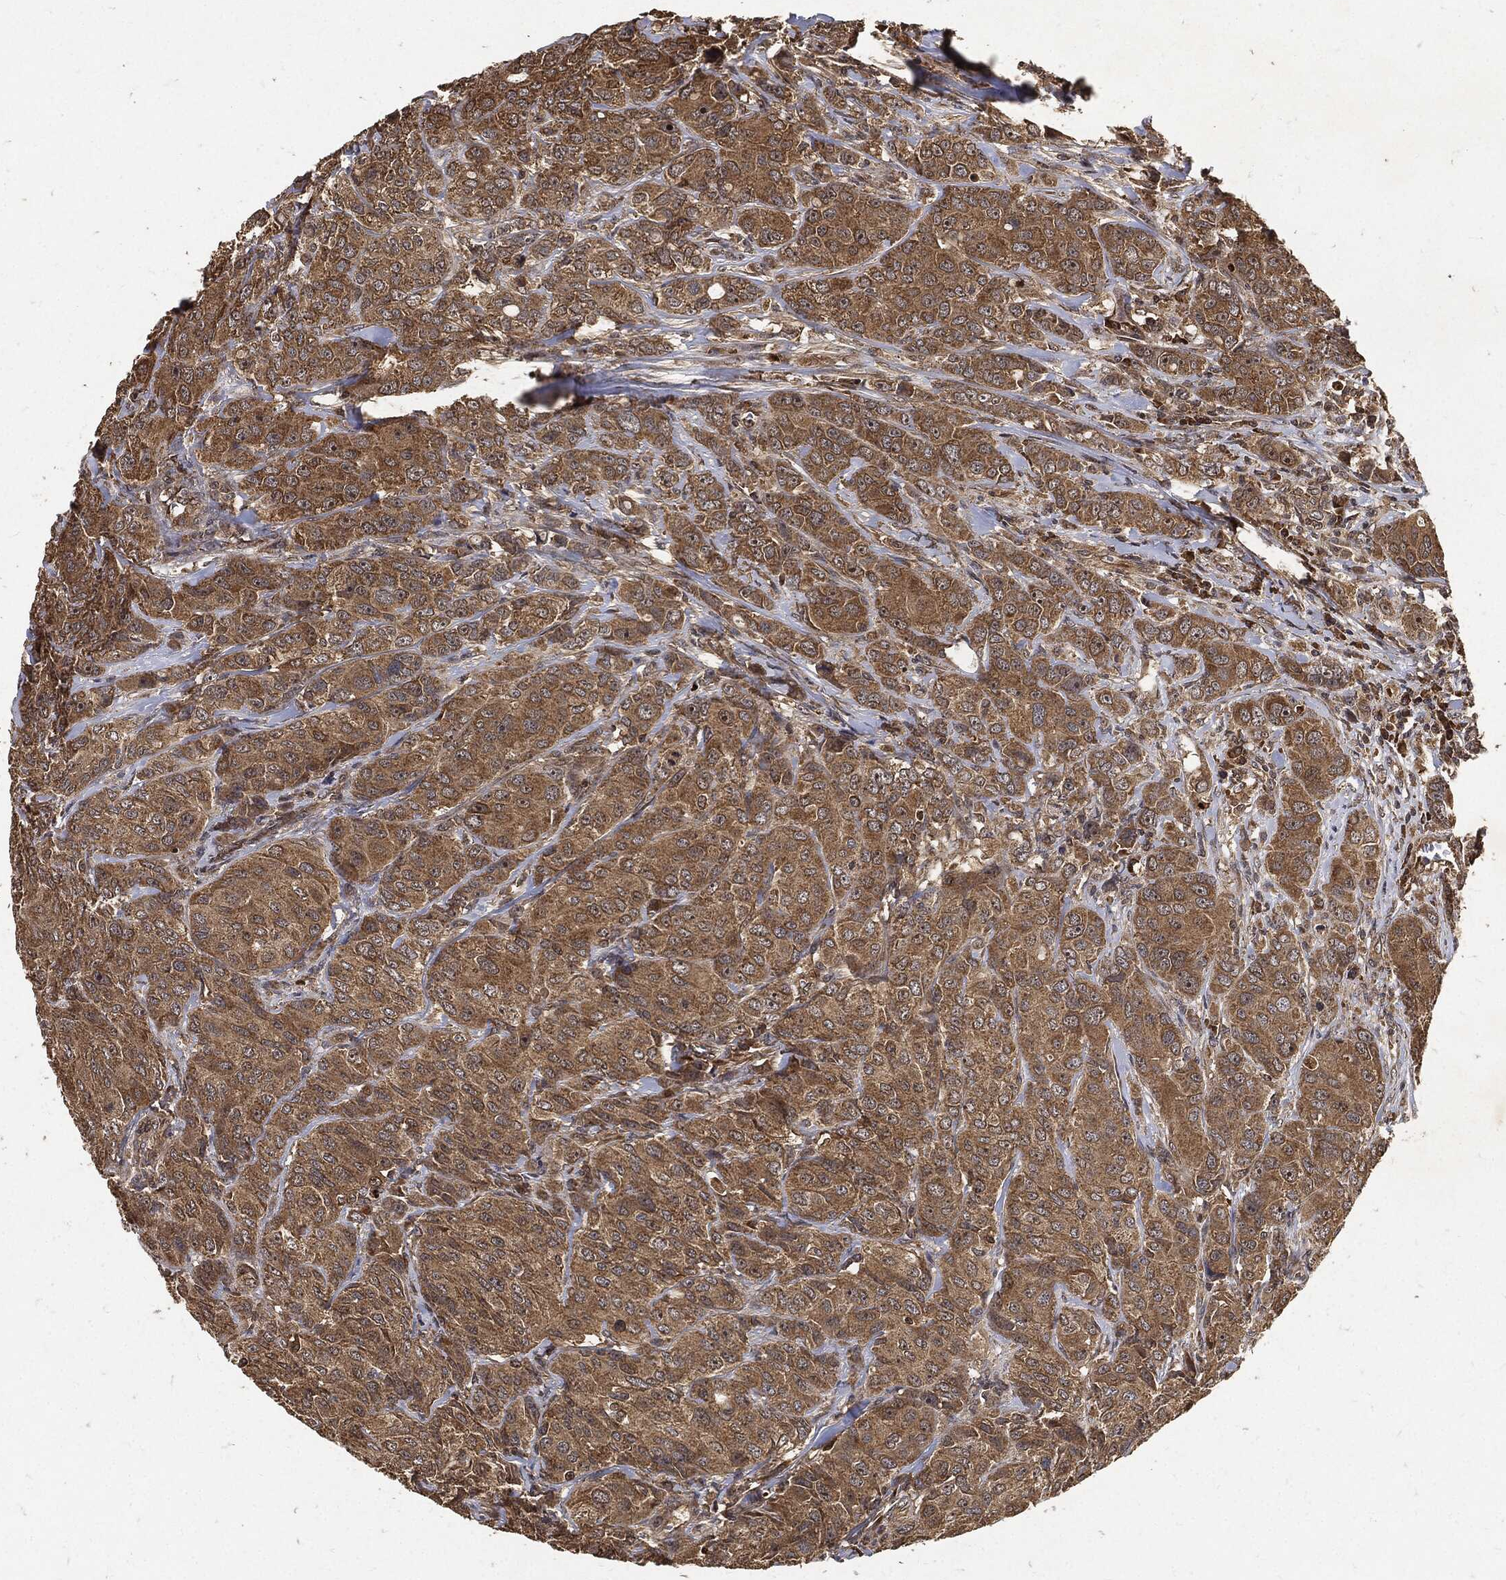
{"staining": {"intensity": "moderate", "quantity": ">75%", "location": "cytoplasmic/membranous"}, "tissue": "breast cancer", "cell_type": "Tumor cells", "image_type": "cancer", "snomed": [{"axis": "morphology", "description": "Duct carcinoma"}, {"axis": "topography", "description": "Breast"}], "caption": "A brown stain labels moderate cytoplasmic/membranous staining of a protein in invasive ductal carcinoma (breast) tumor cells. (DAB IHC with brightfield microscopy, high magnification).", "gene": "ZNF226", "patient": {"sex": "female", "age": 43}}